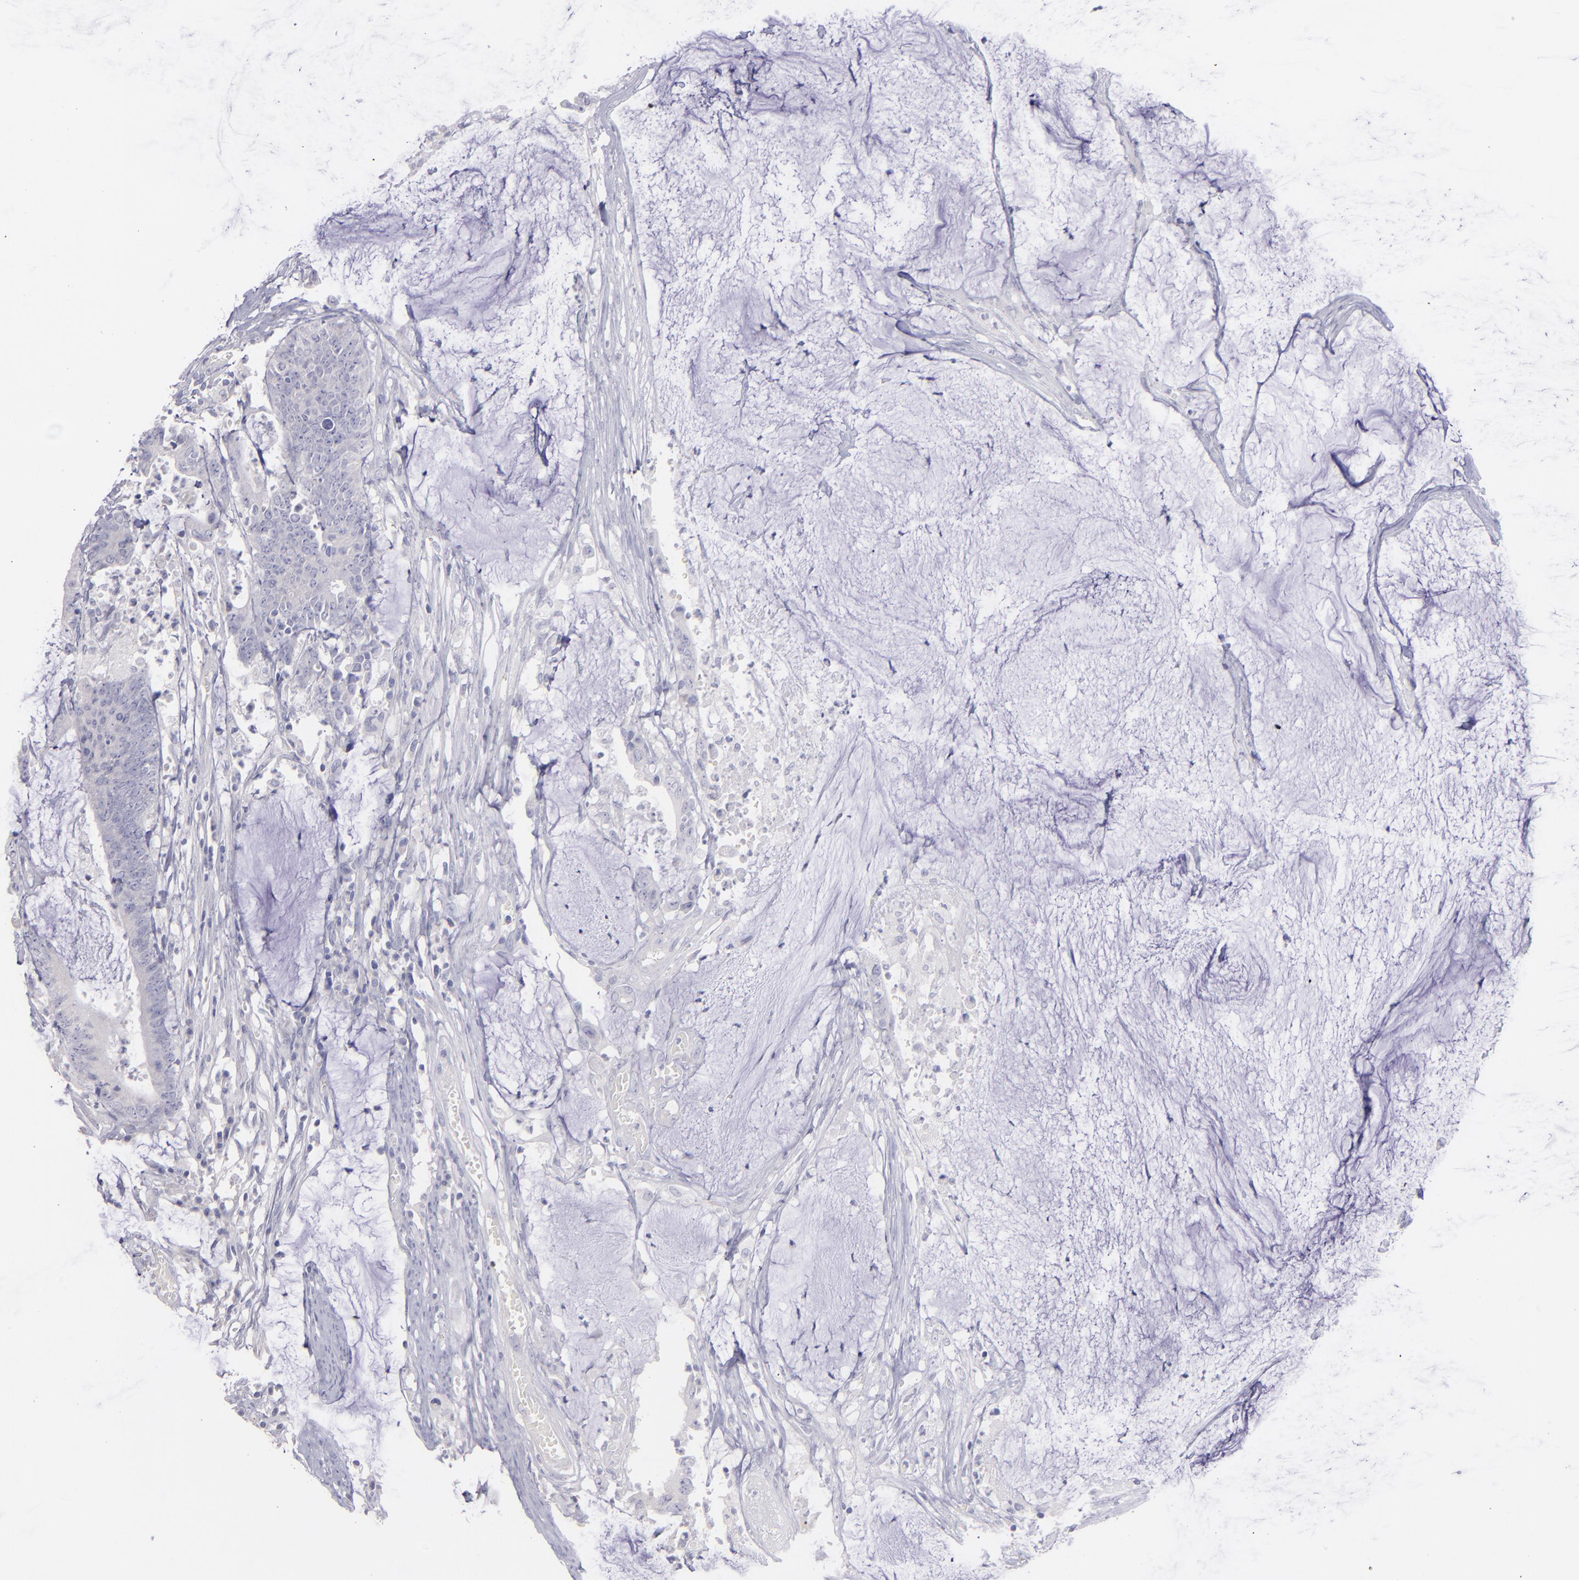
{"staining": {"intensity": "negative", "quantity": "none", "location": "none"}, "tissue": "colorectal cancer", "cell_type": "Tumor cells", "image_type": "cancer", "snomed": [{"axis": "morphology", "description": "Adenocarcinoma, NOS"}, {"axis": "topography", "description": "Rectum"}], "caption": "Tumor cells show no significant expression in colorectal cancer.", "gene": "SNAP25", "patient": {"sex": "female", "age": 66}}